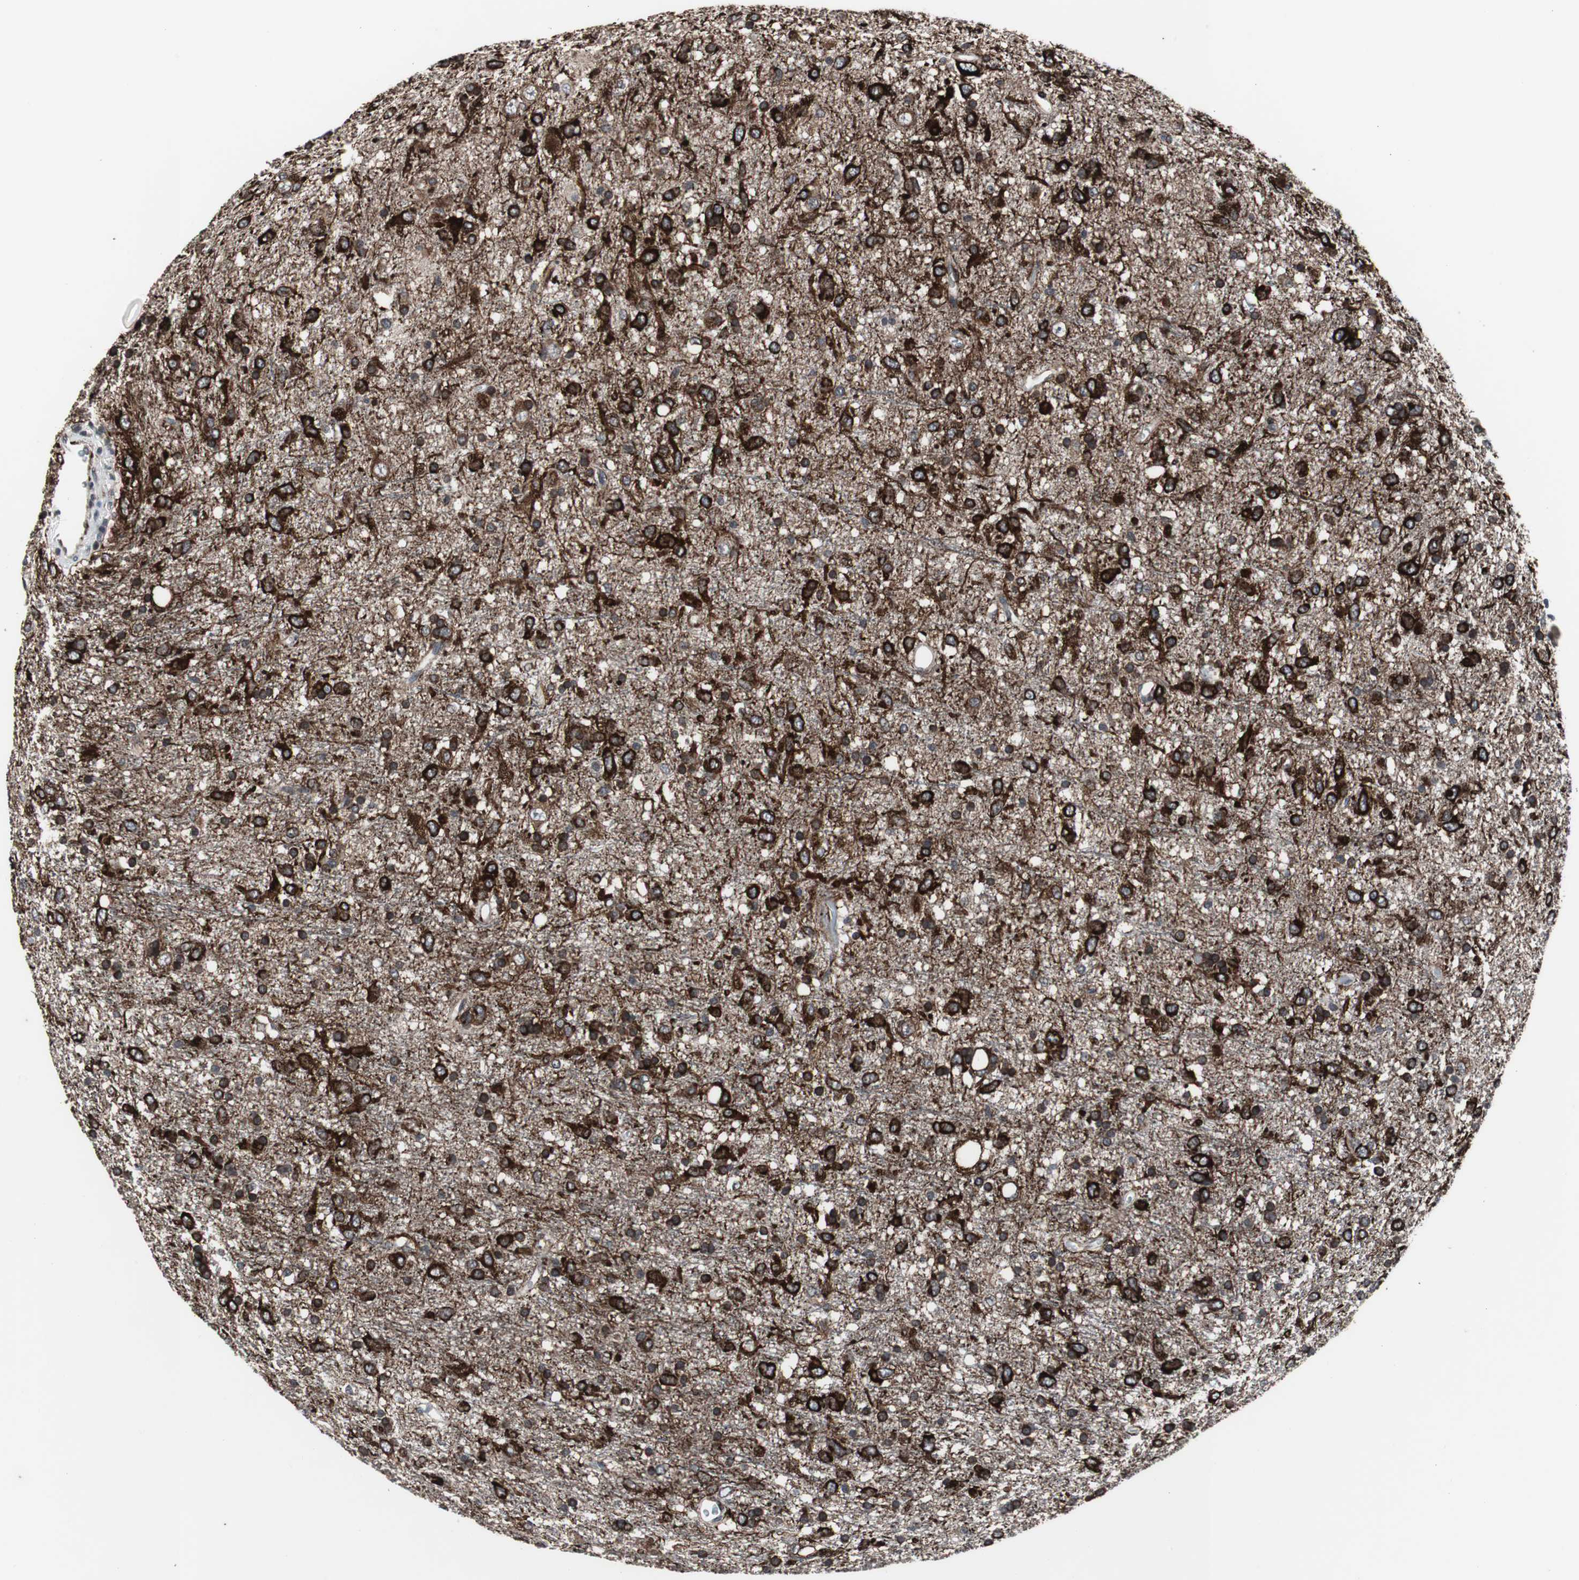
{"staining": {"intensity": "strong", "quantity": ">75%", "location": "cytoplasmic/membranous"}, "tissue": "glioma", "cell_type": "Tumor cells", "image_type": "cancer", "snomed": [{"axis": "morphology", "description": "Glioma, malignant, Low grade"}, {"axis": "topography", "description": "Brain"}], "caption": "IHC photomicrograph of neoplastic tissue: malignant glioma (low-grade) stained using immunohistochemistry reveals high levels of strong protein expression localized specifically in the cytoplasmic/membranous of tumor cells, appearing as a cytoplasmic/membranous brown color.", "gene": "CRADD", "patient": {"sex": "male", "age": 77}}